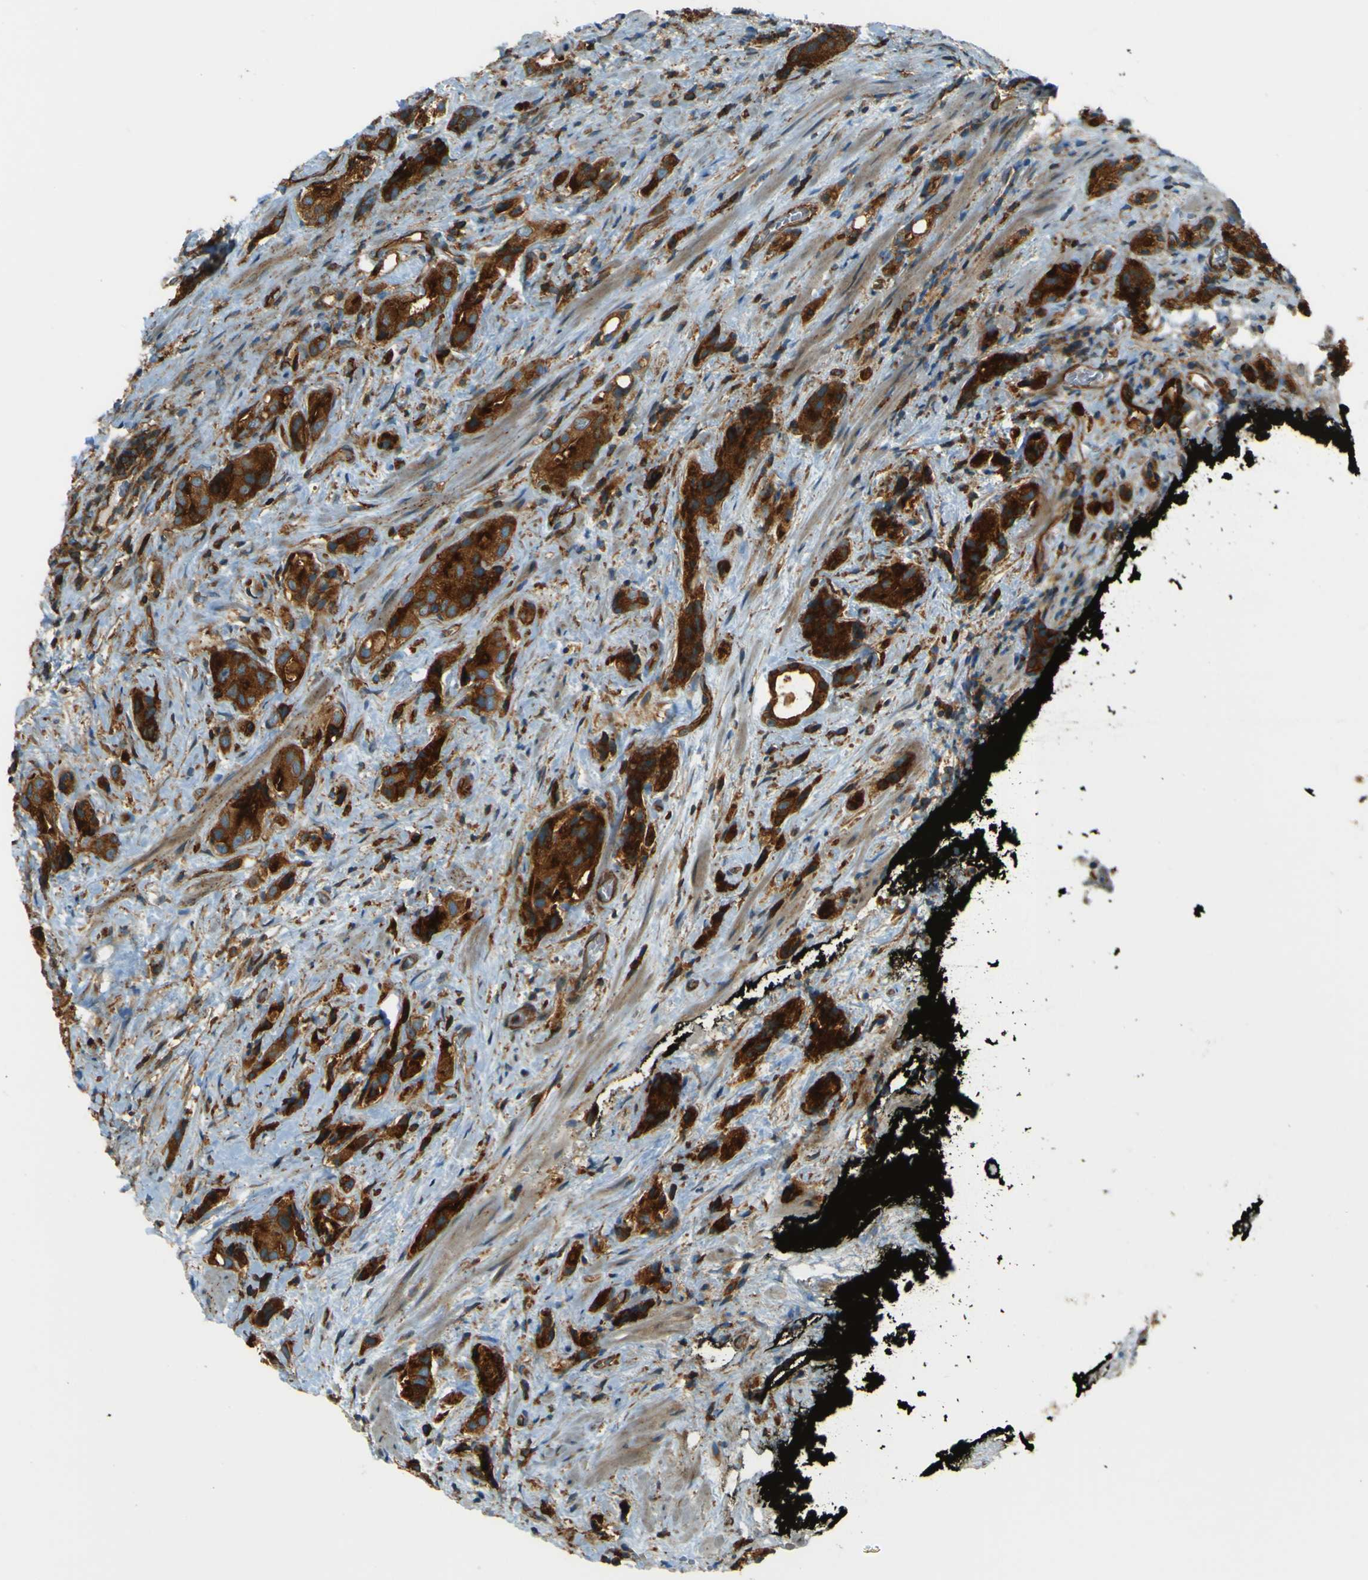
{"staining": {"intensity": "strong", "quantity": ">75%", "location": "cytoplasmic/membranous"}, "tissue": "prostate cancer", "cell_type": "Tumor cells", "image_type": "cancer", "snomed": [{"axis": "morphology", "description": "Adenocarcinoma, High grade"}, {"axis": "topography", "description": "Prostate"}], "caption": "This is a histology image of immunohistochemistry staining of prostate cancer (high-grade adenocarcinoma), which shows strong positivity in the cytoplasmic/membranous of tumor cells.", "gene": "DNAJC5", "patient": {"sex": "male", "age": 71}}